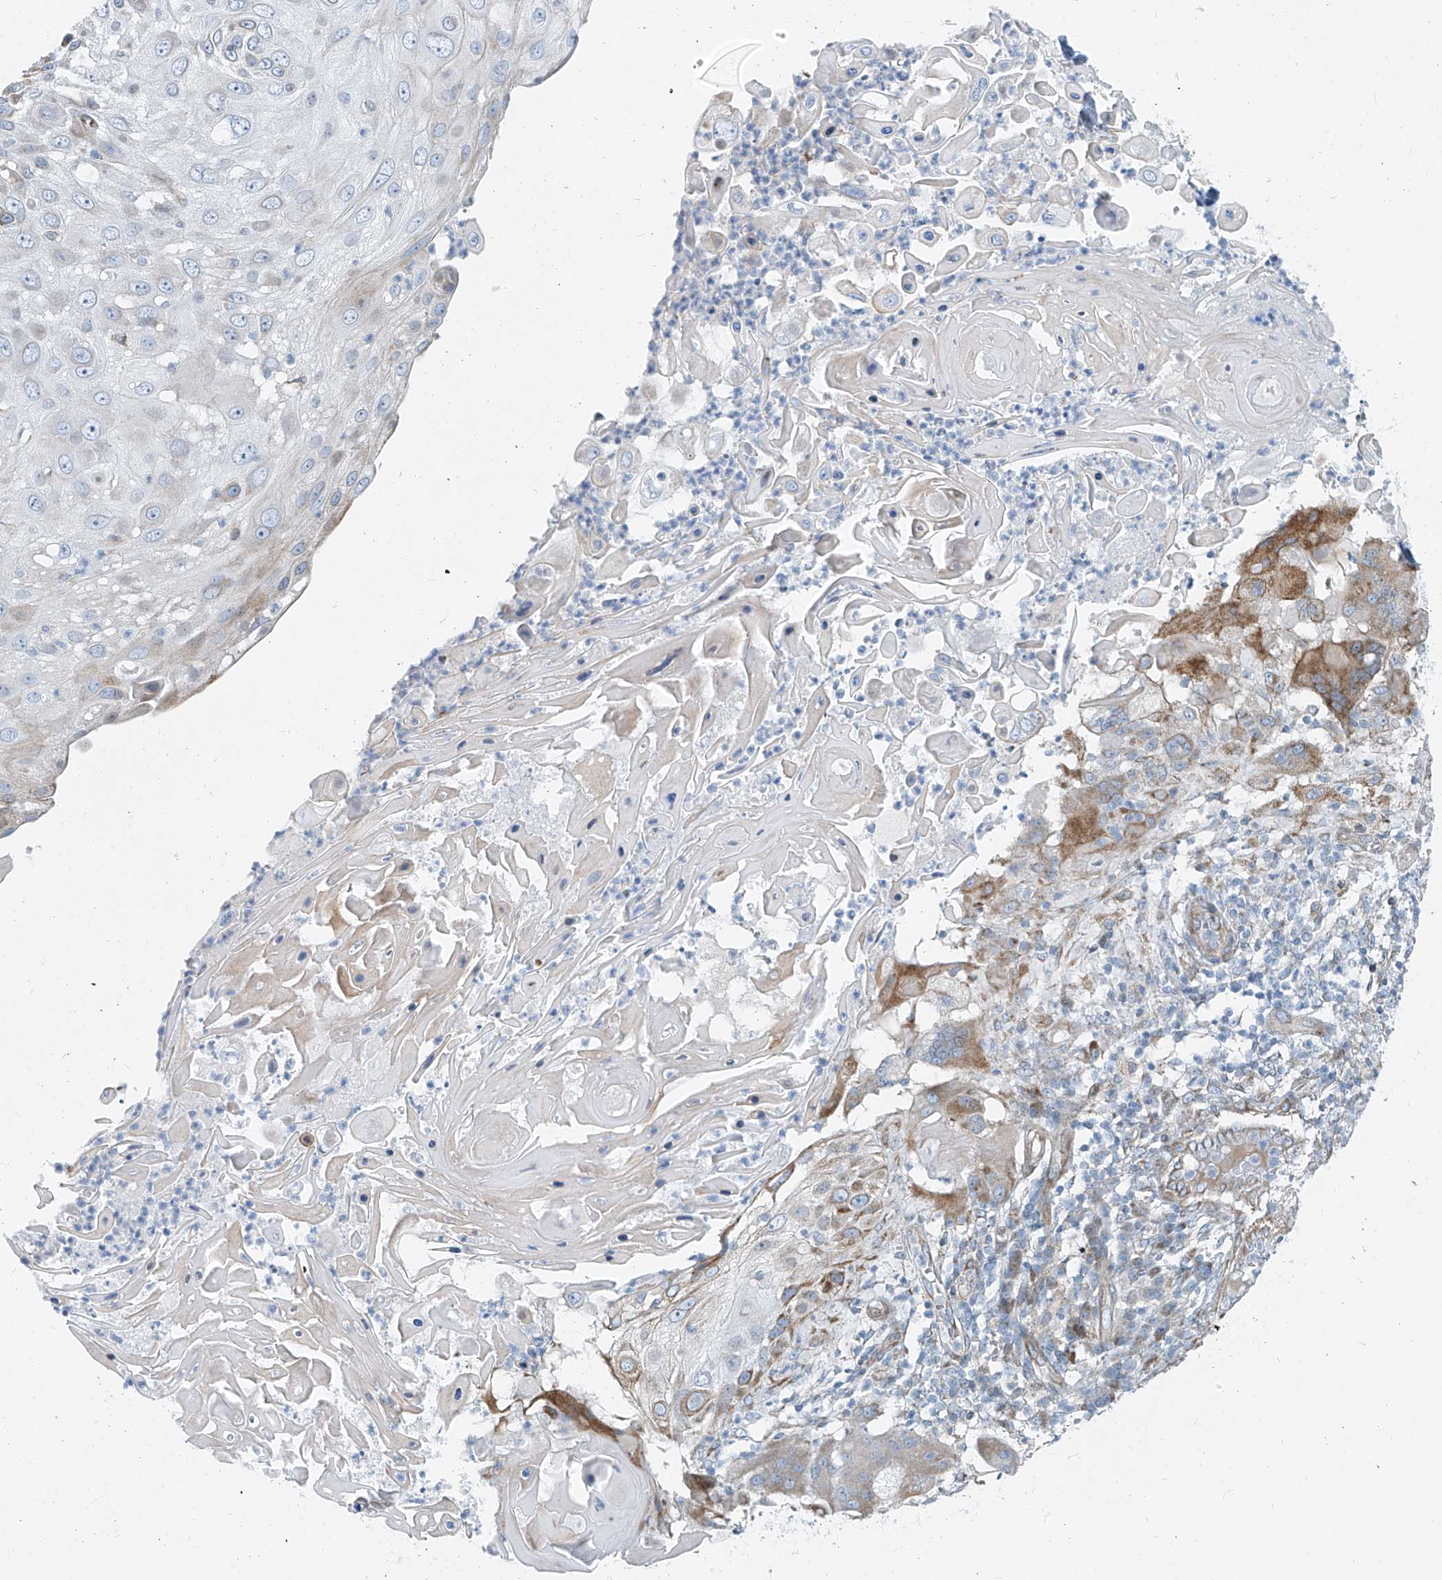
{"staining": {"intensity": "moderate", "quantity": "<25%", "location": "cytoplasmic/membranous"}, "tissue": "skin cancer", "cell_type": "Tumor cells", "image_type": "cancer", "snomed": [{"axis": "morphology", "description": "Squamous cell carcinoma, NOS"}, {"axis": "topography", "description": "Skin"}], "caption": "This photomicrograph displays immunohistochemistry (IHC) staining of skin cancer, with low moderate cytoplasmic/membranous positivity in approximately <25% of tumor cells.", "gene": "HIC2", "patient": {"sex": "female", "age": 44}}